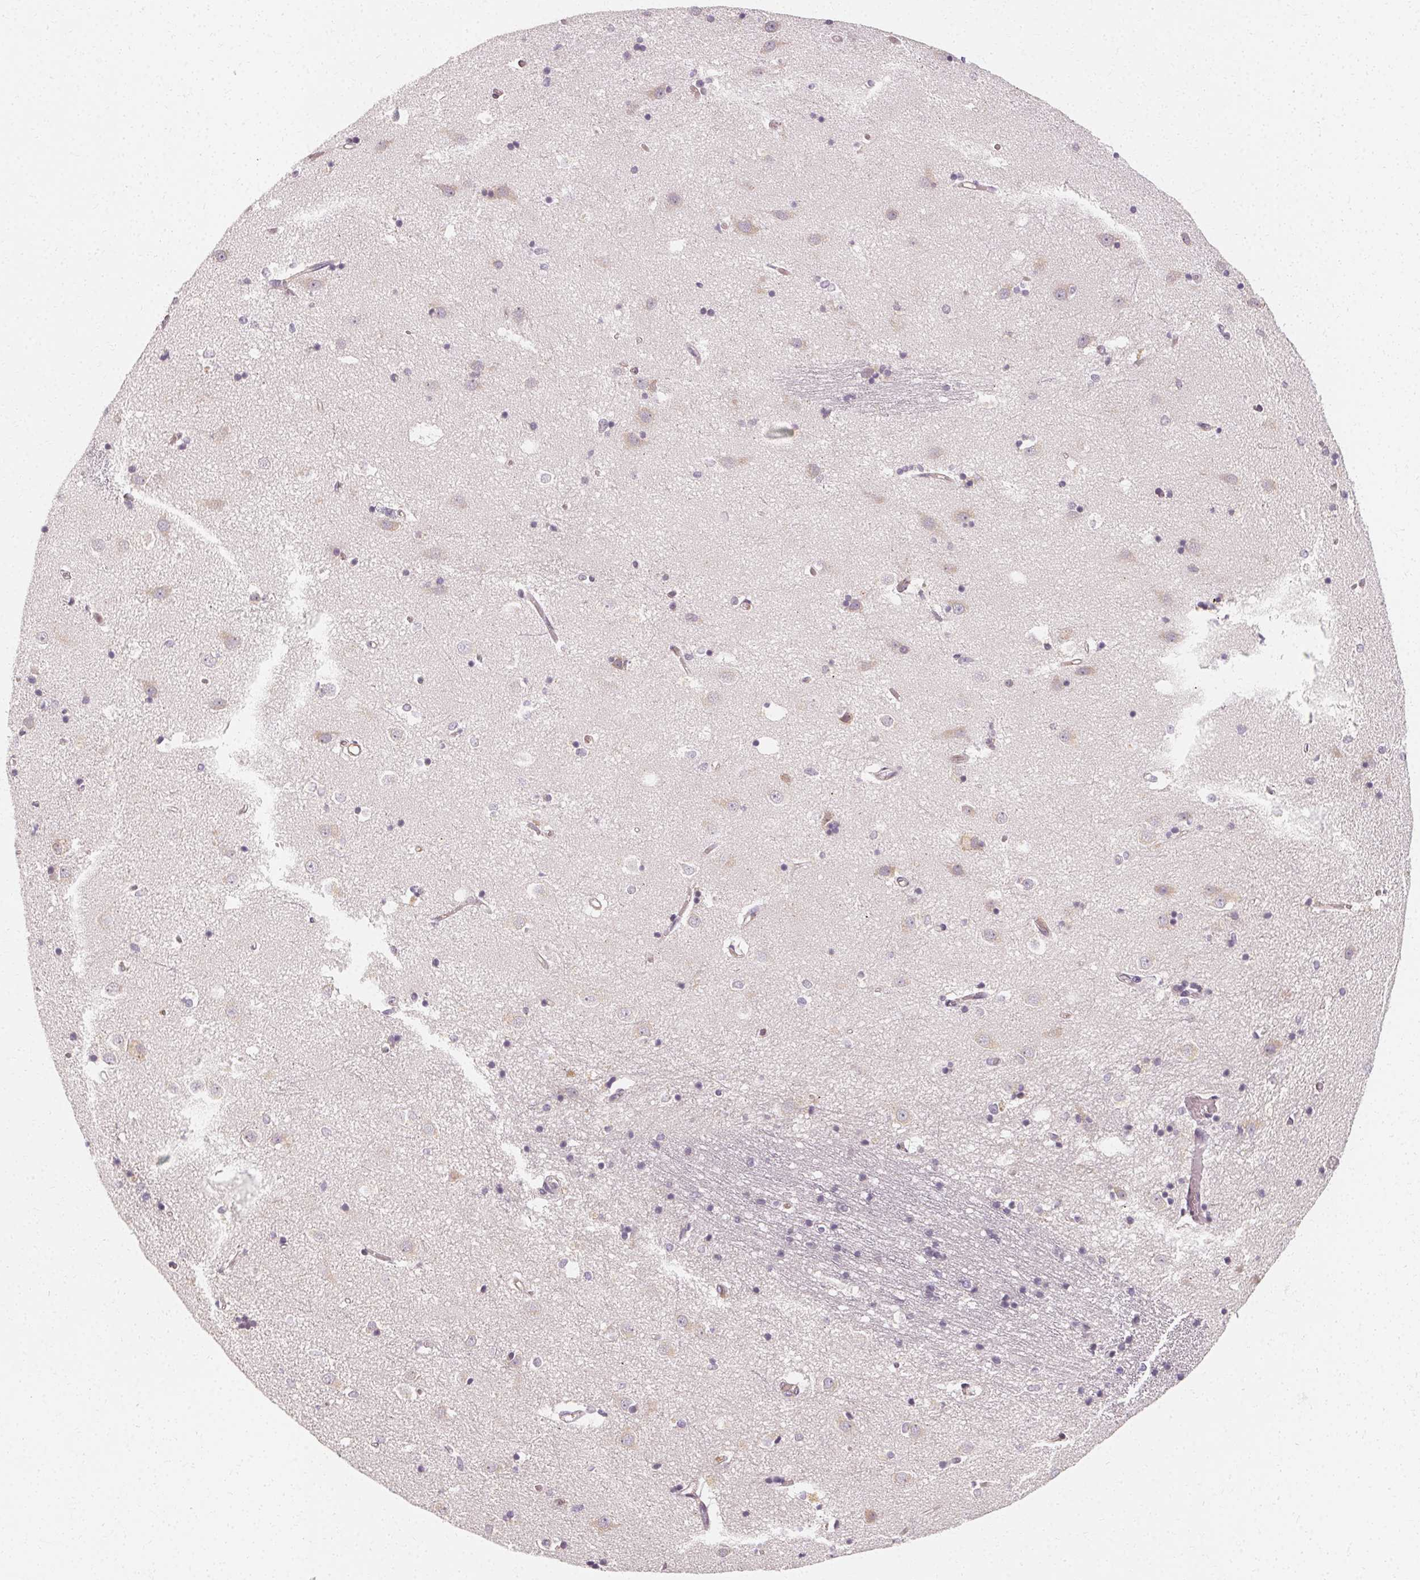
{"staining": {"intensity": "negative", "quantity": "none", "location": "none"}, "tissue": "caudate", "cell_type": "Glial cells", "image_type": "normal", "snomed": [{"axis": "morphology", "description": "Normal tissue, NOS"}, {"axis": "topography", "description": "Lateral ventricle wall"}], "caption": "Immunohistochemistry (IHC) of normal human caudate demonstrates no staining in glial cells. Nuclei are stained in blue.", "gene": "CLCNKA", "patient": {"sex": "male", "age": 54}}